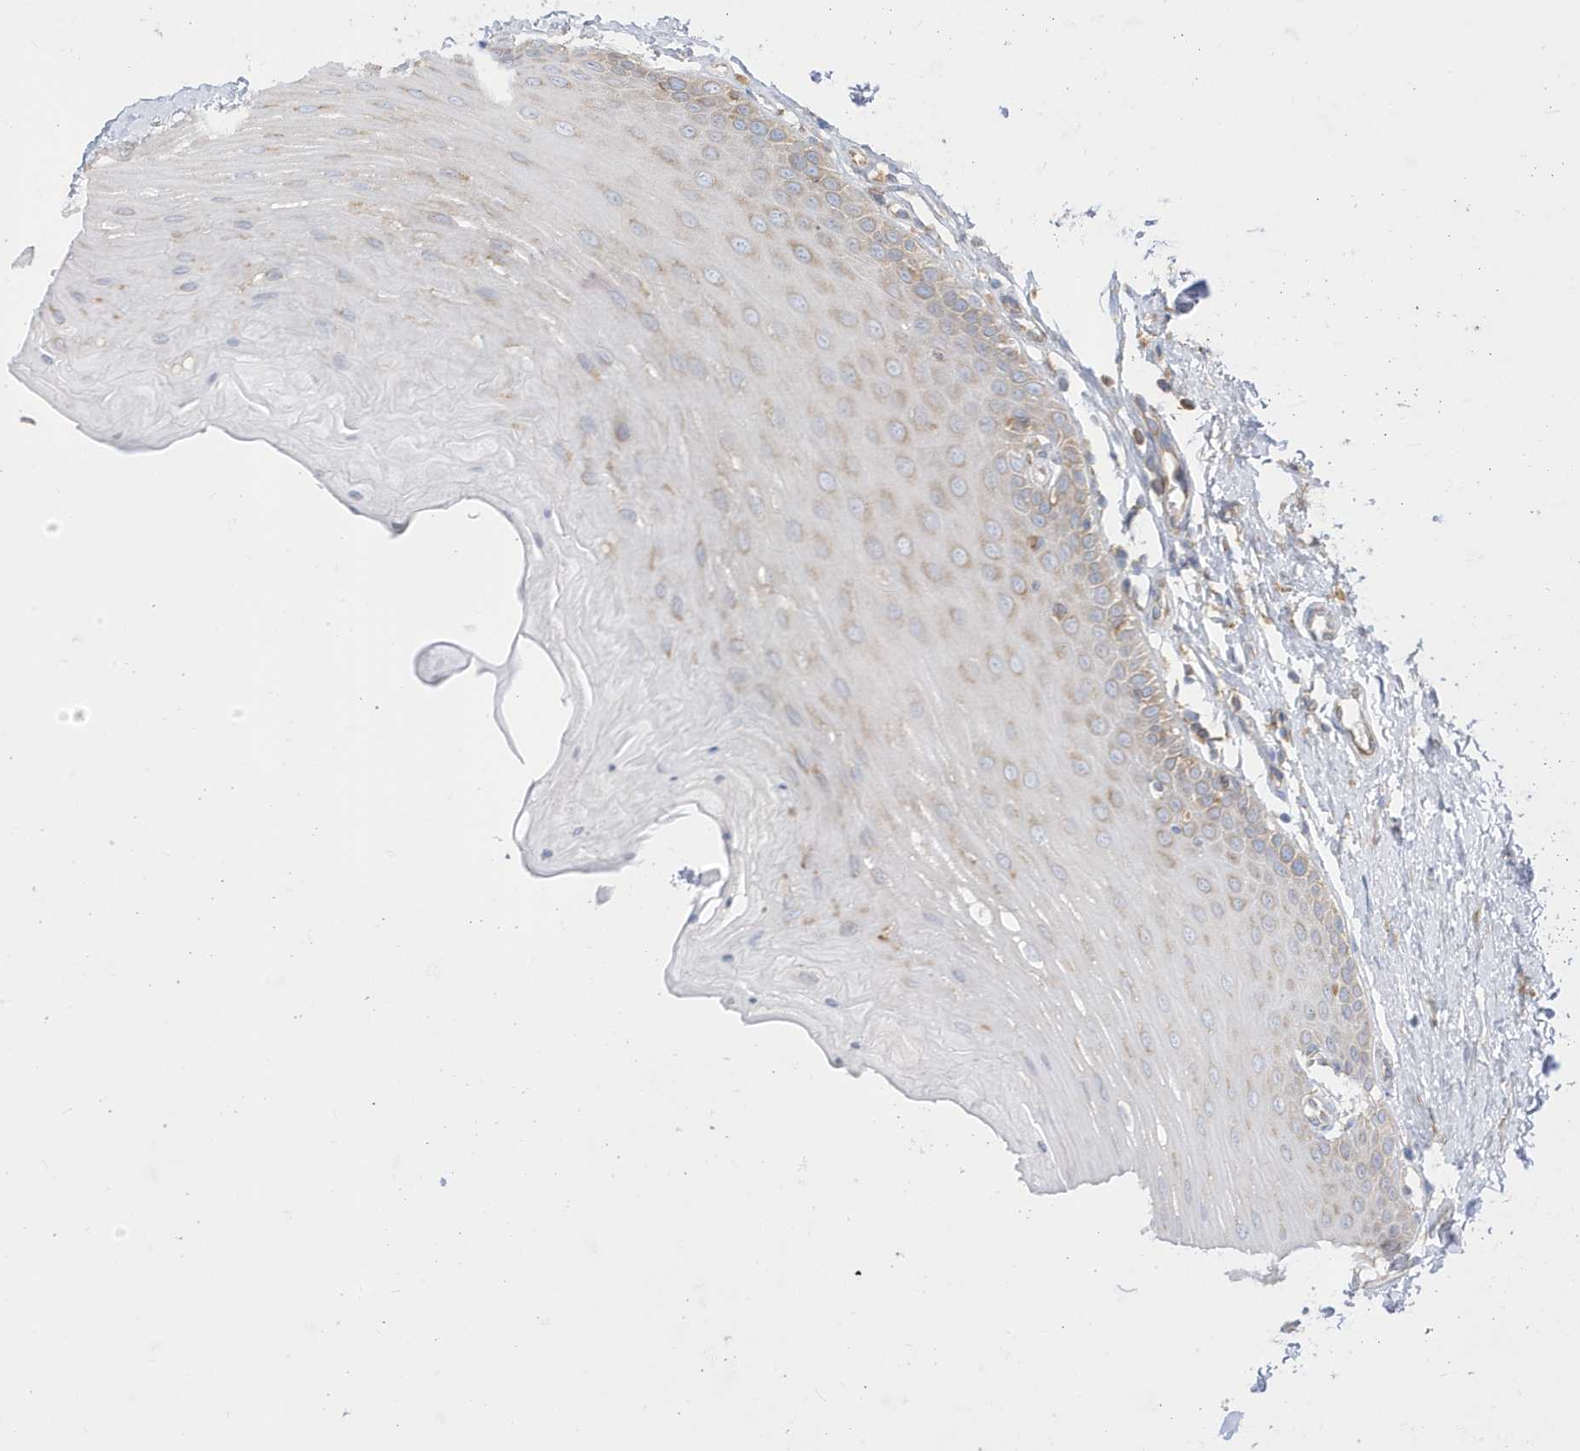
{"staining": {"intensity": "weak", "quantity": ">75%", "location": "cytoplasmic/membranous"}, "tissue": "oral mucosa", "cell_type": "Squamous epithelial cells", "image_type": "normal", "snomed": [{"axis": "morphology", "description": "Normal tissue, NOS"}, {"axis": "topography", "description": "Oral tissue"}], "caption": "Protein staining of normal oral mucosa demonstrates weak cytoplasmic/membranous positivity in about >75% of squamous epithelial cells.", "gene": "PDIA6", "patient": {"sex": "female", "age": 39}}